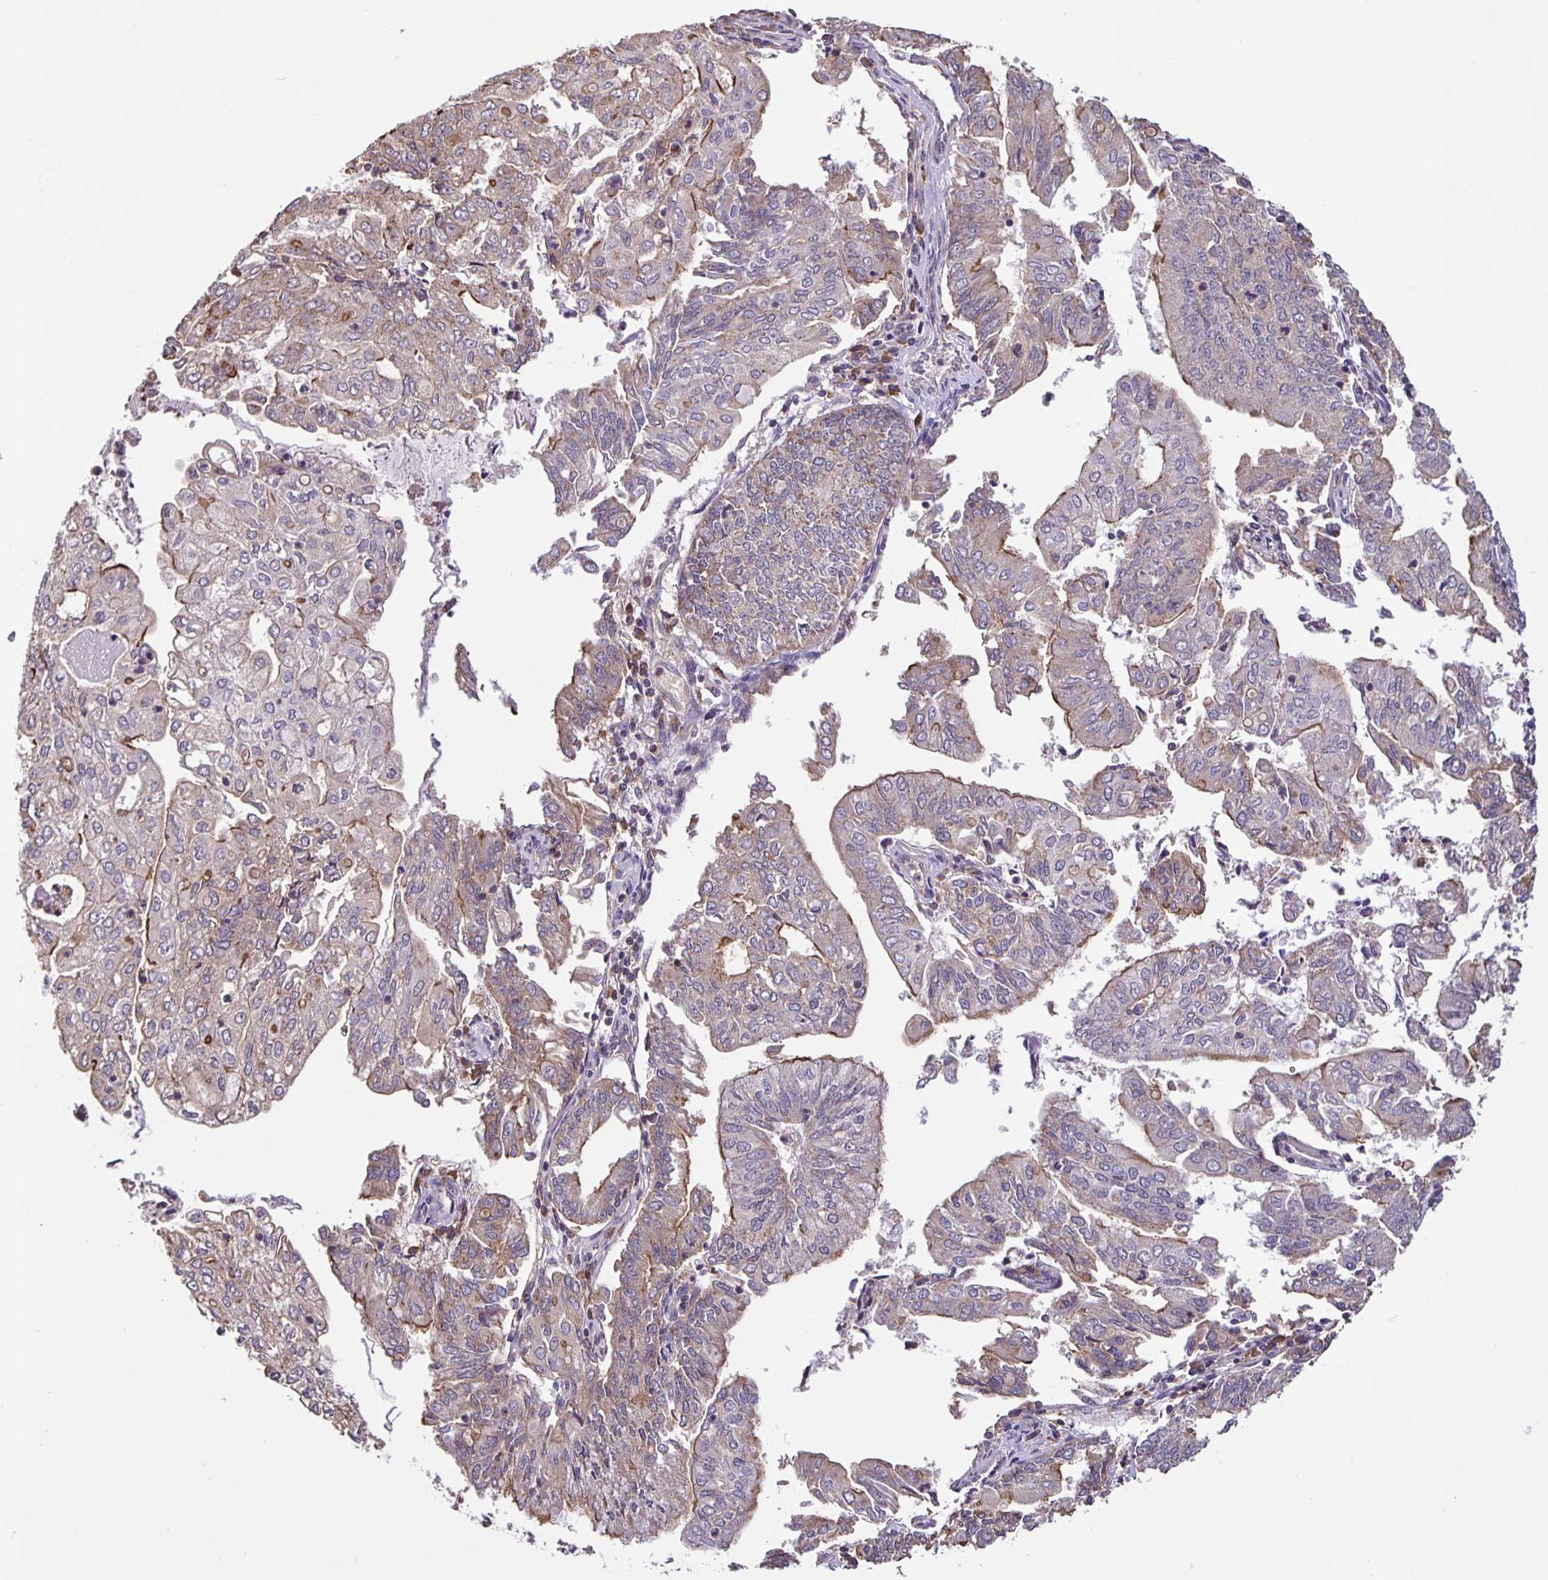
{"staining": {"intensity": "weak", "quantity": "25%-75%", "location": "cytoplasmic/membranous"}, "tissue": "endometrial cancer", "cell_type": "Tumor cells", "image_type": "cancer", "snomed": [{"axis": "morphology", "description": "Adenocarcinoma, NOS"}, {"axis": "topography", "description": "Endometrium"}], "caption": "The histopathology image reveals immunohistochemical staining of endometrial cancer. There is weak cytoplasmic/membranous expression is identified in about 25%-75% of tumor cells. (Brightfield microscopy of DAB IHC at high magnification).", "gene": "TMEM71", "patient": {"sex": "female", "age": 61}}